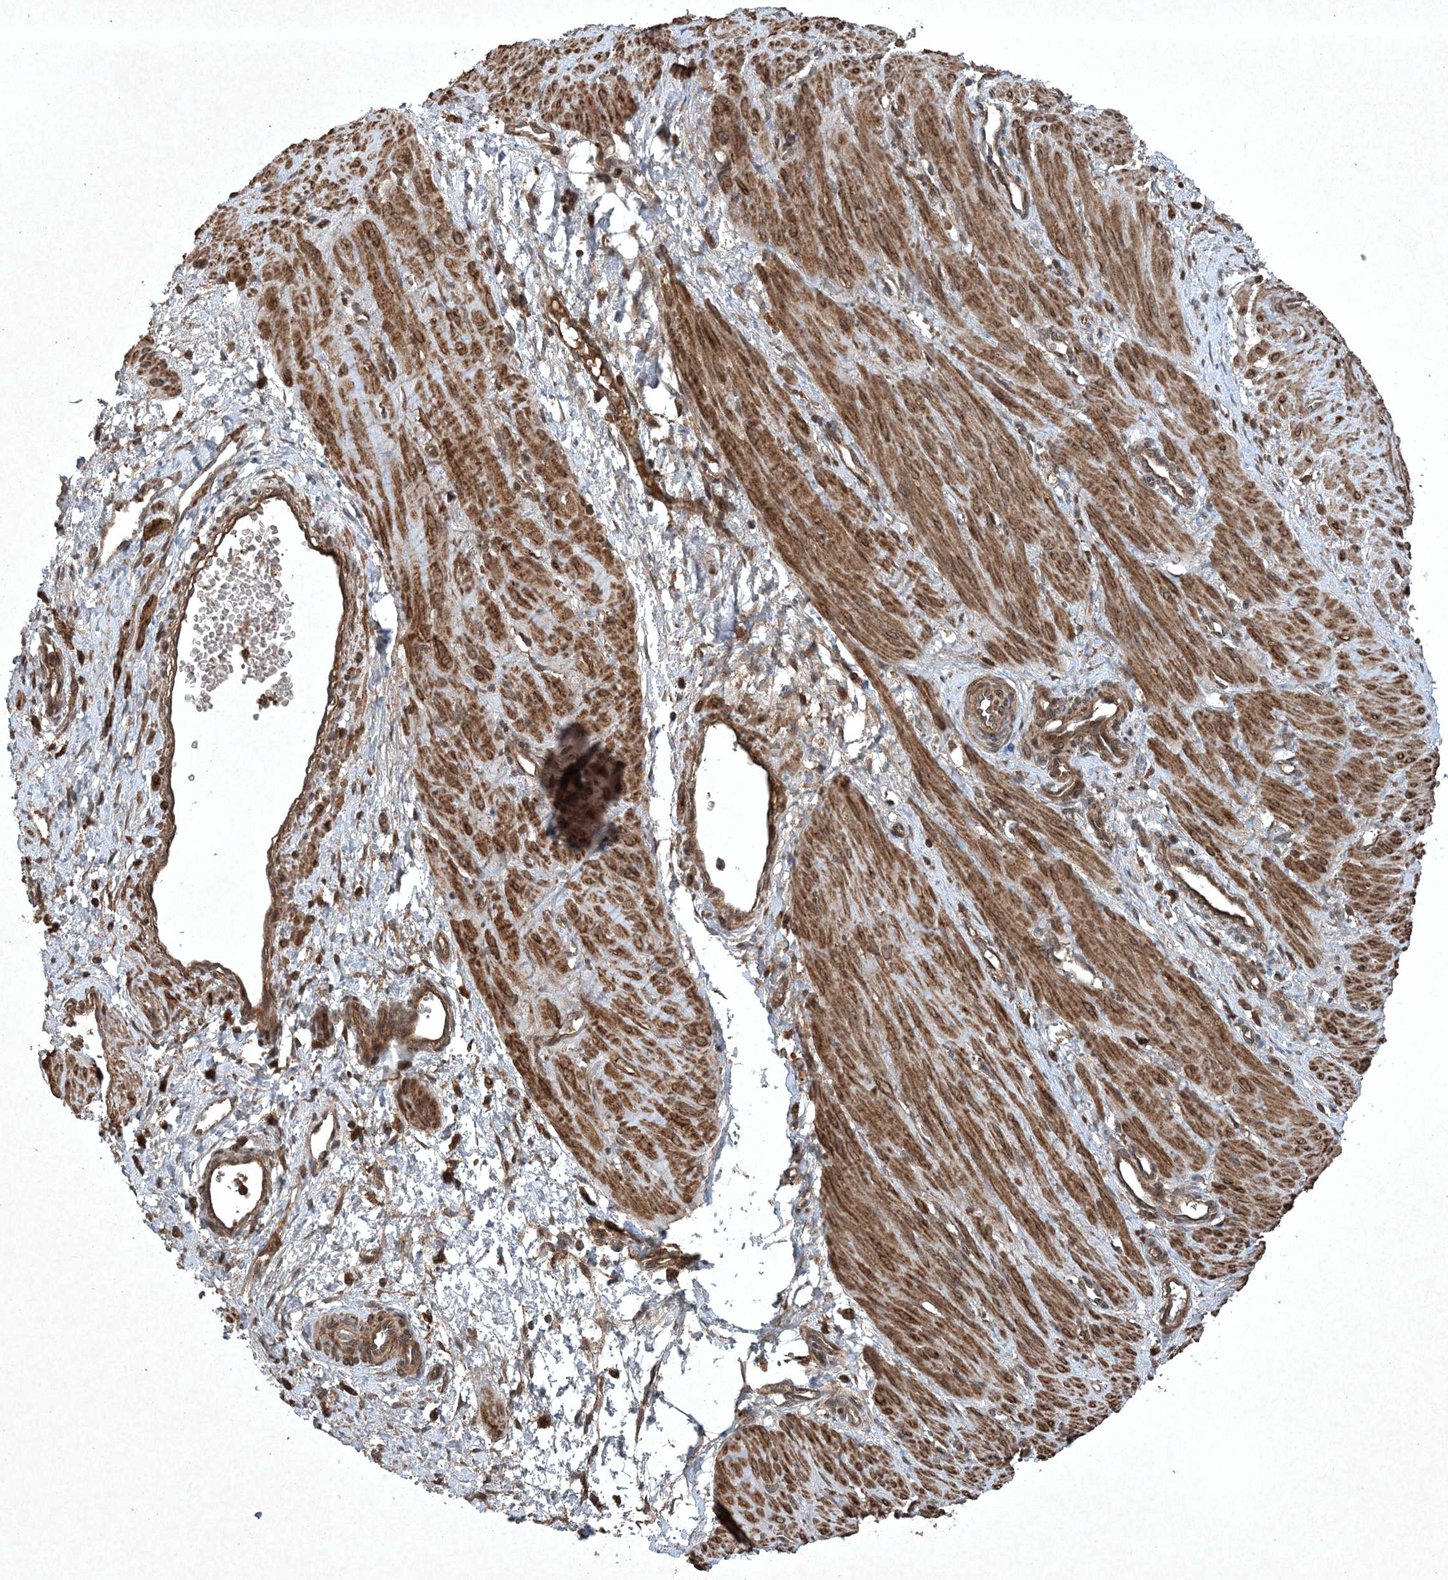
{"staining": {"intensity": "strong", "quantity": ">75%", "location": "cytoplasmic/membranous,nuclear"}, "tissue": "smooth muscle", "cell_type": "Smooth muscle cells", "image_type": "normal", "snomed": [{"axis": "morphology", "description": "Normal tissue, NOS"}, {"axis": "topography", "description": "Endometrium"}], "caption": "IHC (DAB (3,3'-diaminobenzidine)) staining of unremarkable smooth muscle demonstrates strong cytoplasmic/membranous,nuclear protein positivity in approximately >75% of smooth muscle cells. (IHC, brightfield microscopy, high magnification).", "gene": "GNG5", "patient": {"sex": "female", "age": 33}}